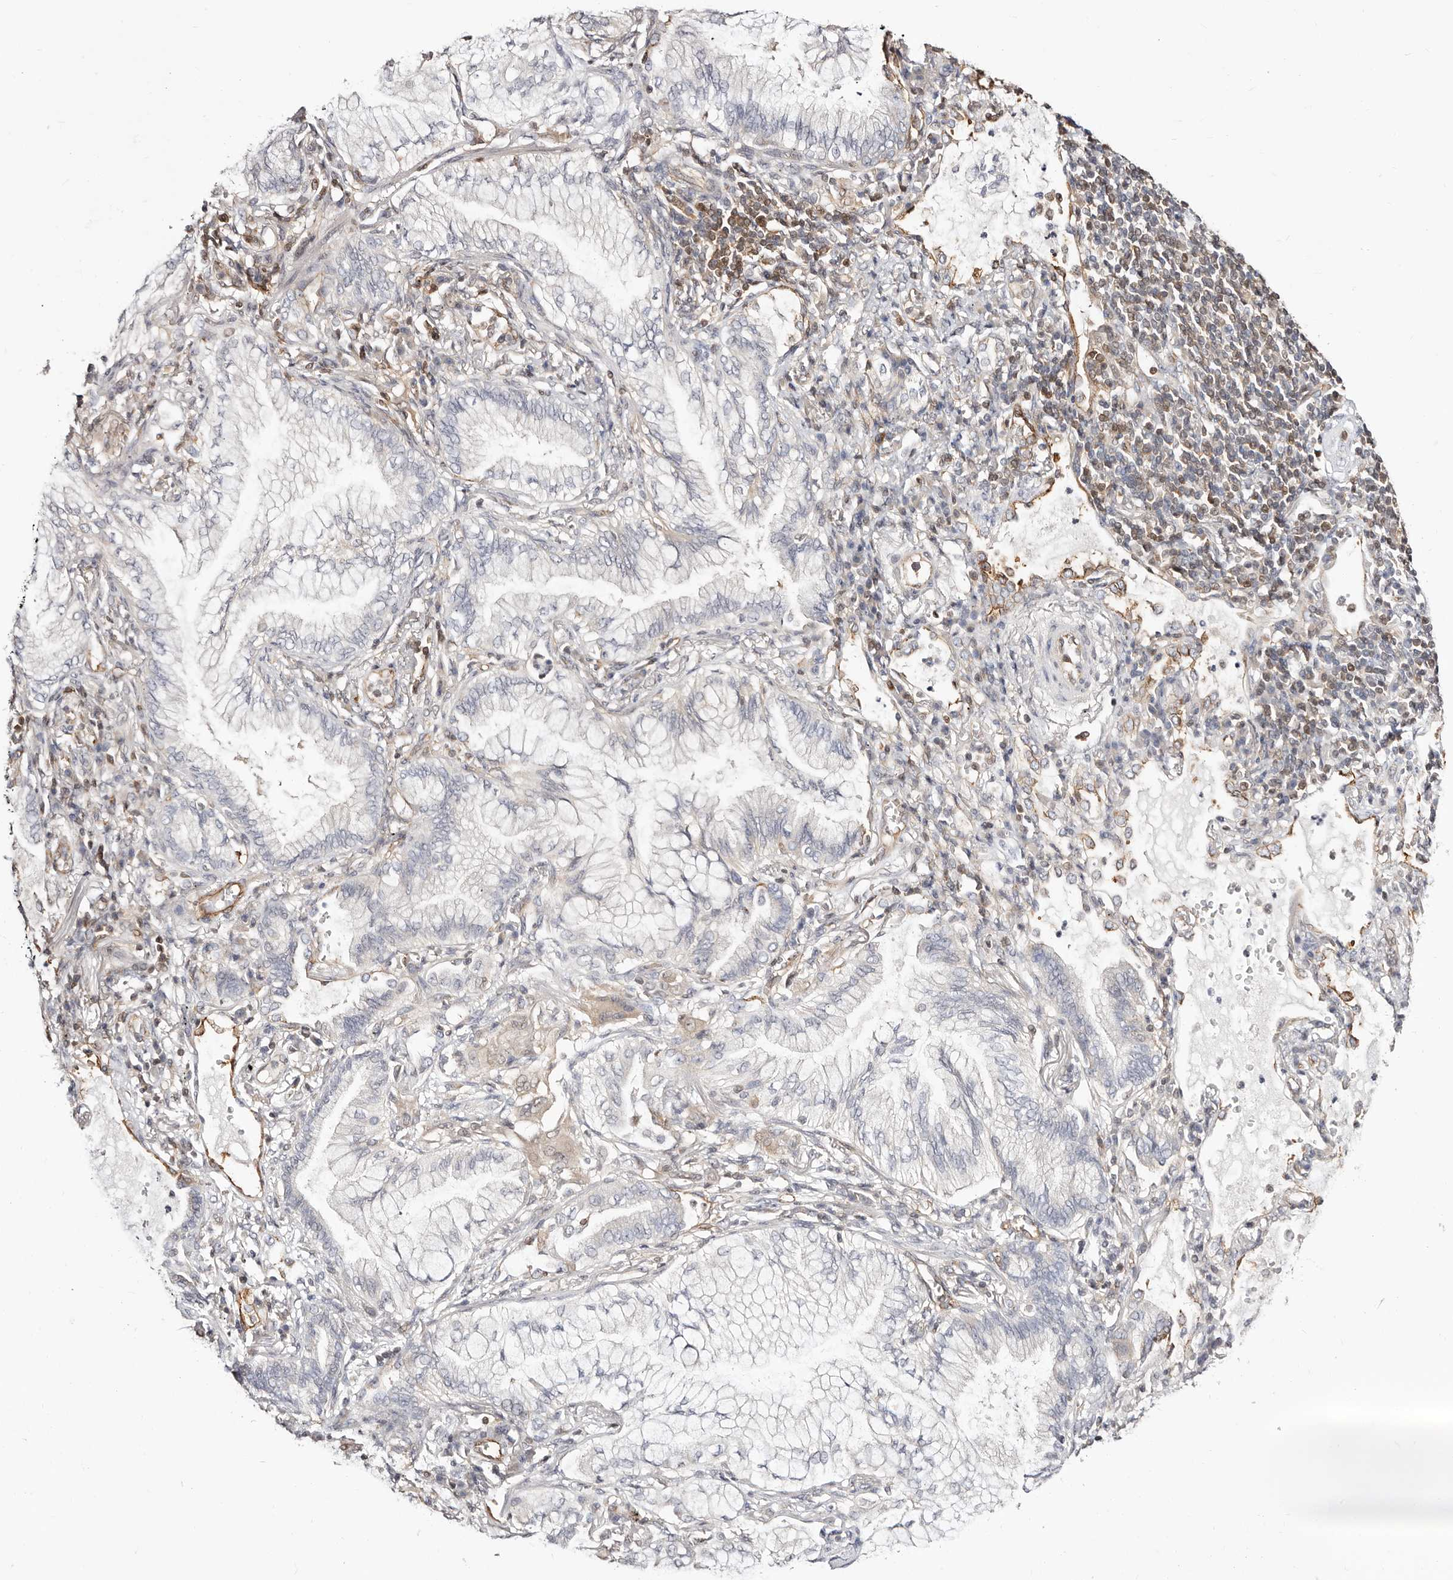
{"staining": {"intensity": "negative", "quantity": "none", "location": "none"}, "tissue": "lung cancer", "cell_type": "Tumor cells", "image_type": "cancer", "snomed": [{"axis": "morphology", "description": "Adenocarcinoma, NOS"}, {"axis": "topography", "description": "Lung"}], "caption": "A photomicrograph of human lung cancer (adenocarcinoma) is negative for staining in tumor cells. (Stains: DAB immunohistochemistry (IHC) with hematoxylin counter stain, Microscopy: brightfield microscopy at high magnification).", "gene": "STAT5A", "patient": {"sex": "female", "age": 70}}